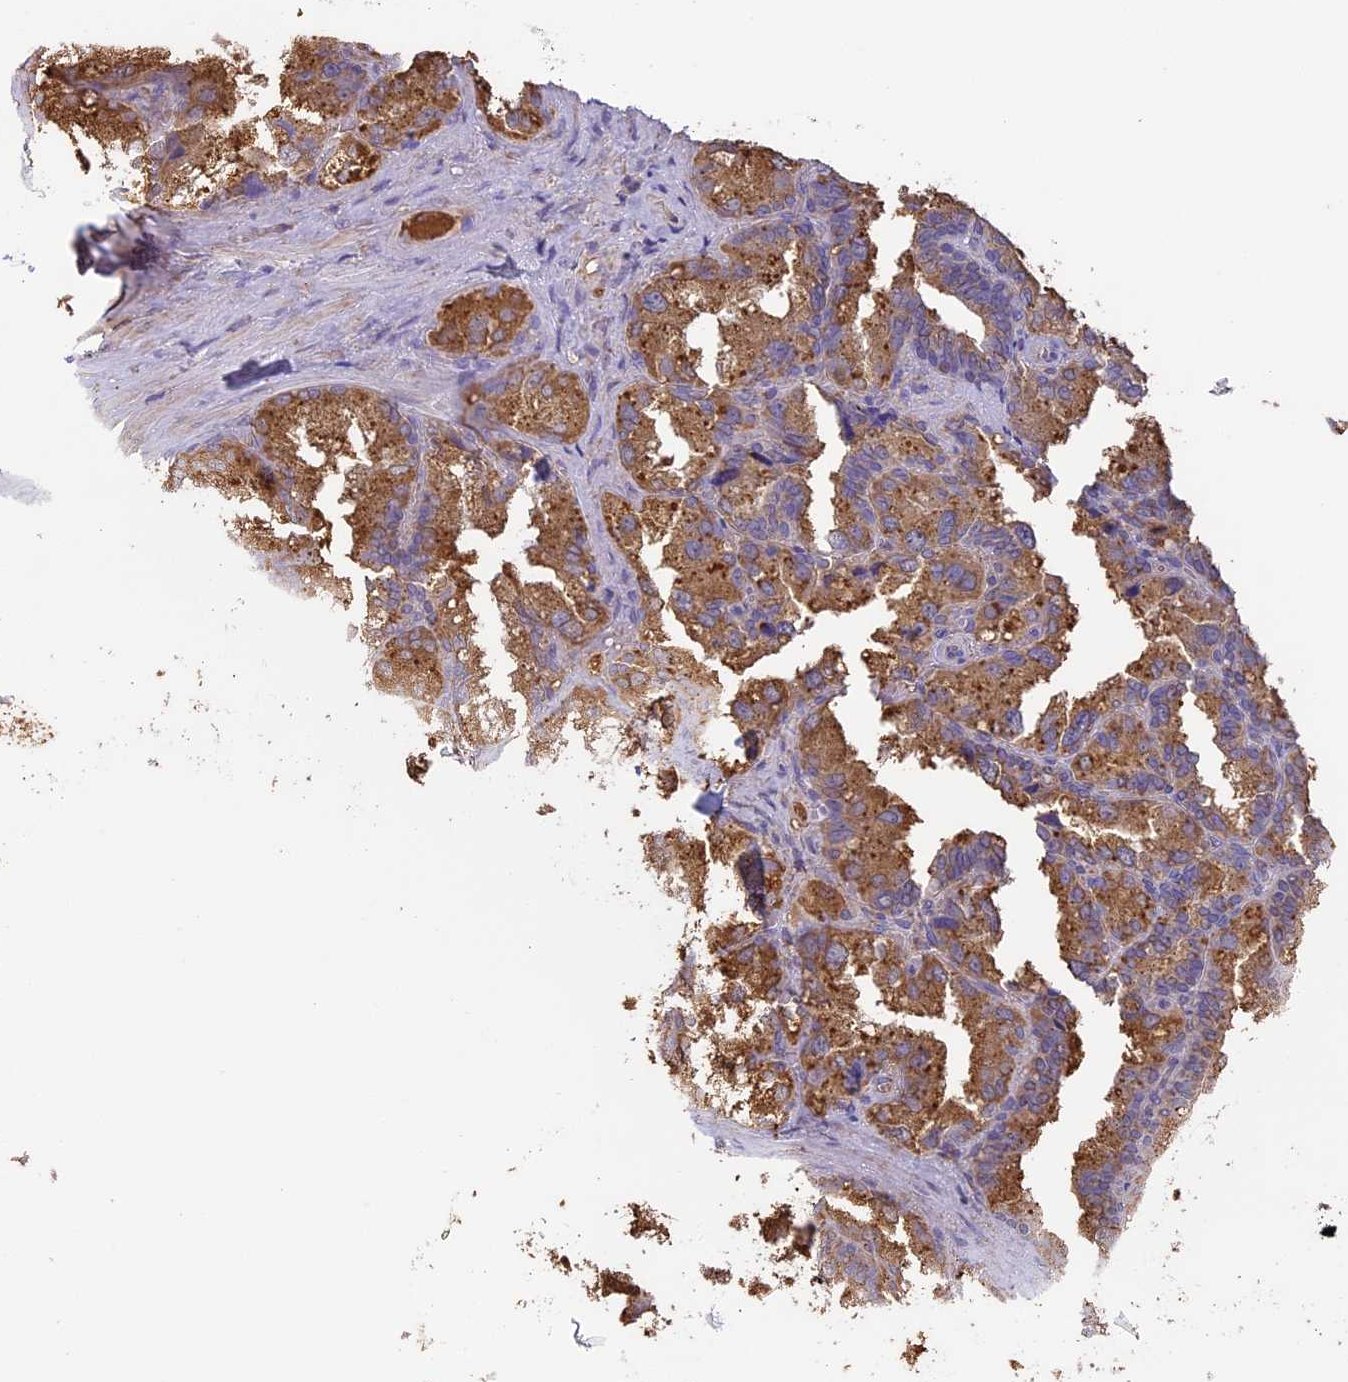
{"staining": {"intensity": "moderate", "quantity": "25%-75%", "location": "cytoplasmic/membranous"}, "tissue": "seminal vesicle", "cell_type": "Glandular cells", "image_type": "normal", "snomed": [{"axis": "morphology", "description": "Normal tissue, NOS"}, {"axis": "topography", "description": "Seminal veicle"}], "caption": "This is an image of IHC staining of normal seminal vesicle, which shows moderate staining in the cytoplasmic/membranous of glandular cells.", "gene": "ARHGAP19", "patient": {"sex": "male", "age": 62}}